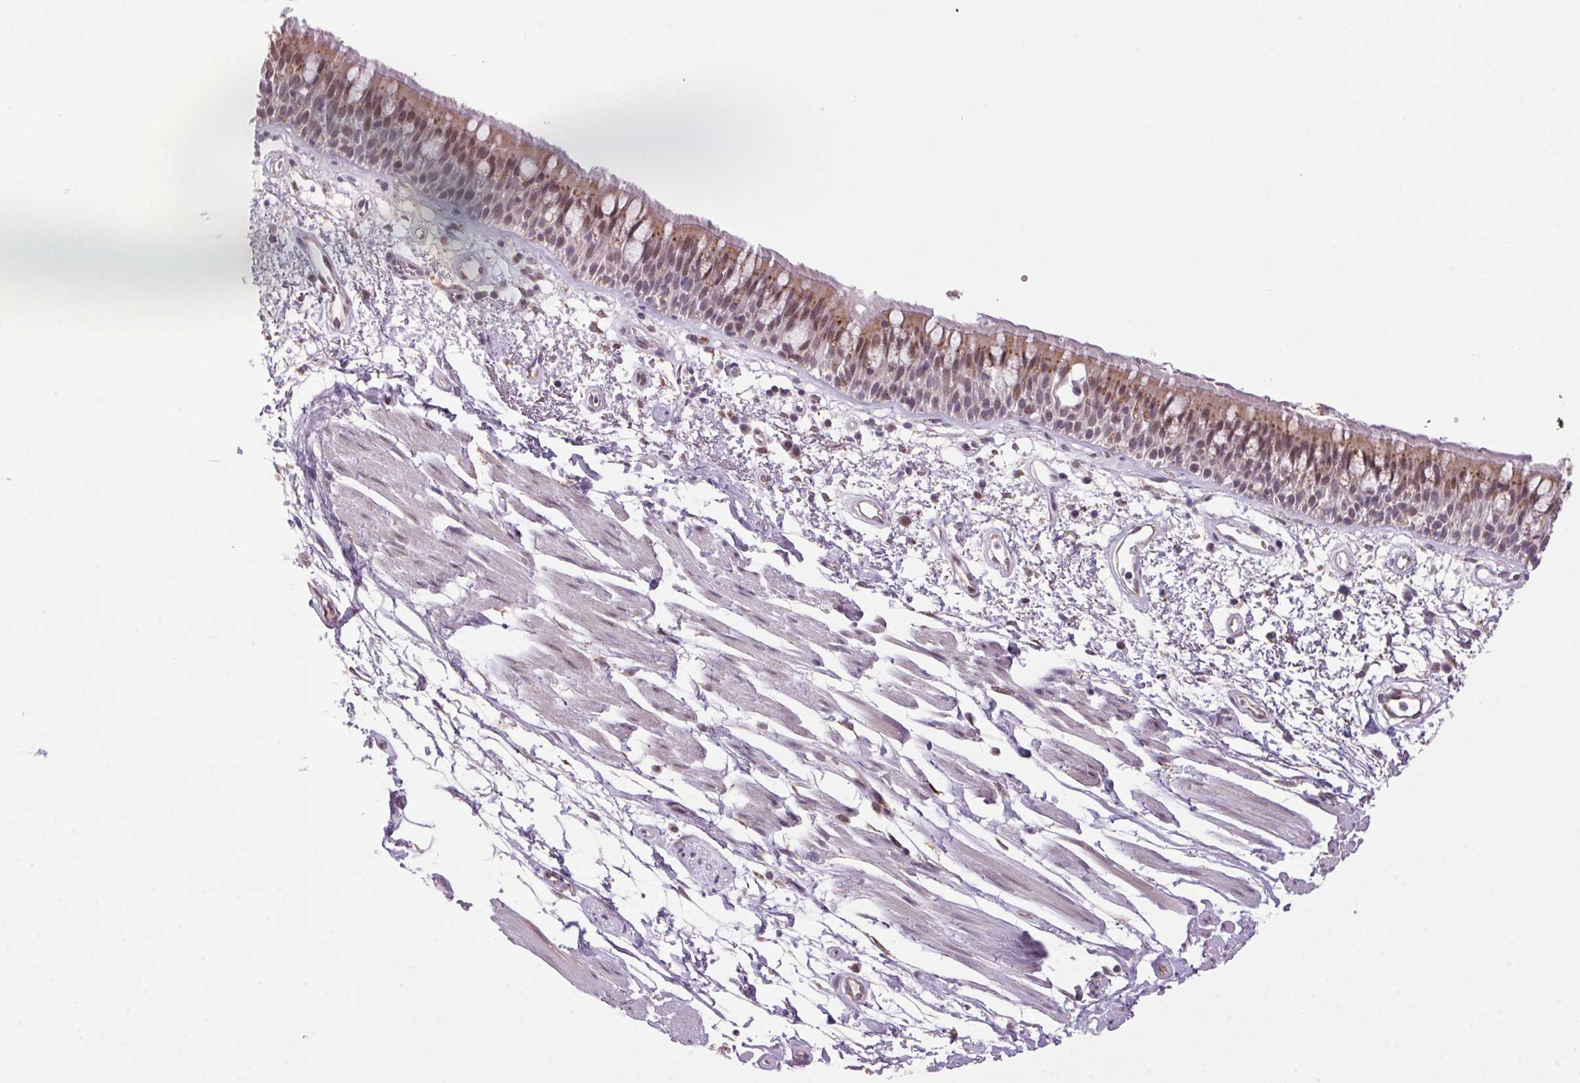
{"staining": {"intensity": "weak", "quantity": "25%-75%", "location": "cytoplasmic/membranous,nuclear"}, "tissue": "bronchus", "cell_type": "Respiratory epithelial cells", "image_type": "normal", "snomed": [{"axis": "morphology", "description": "Normal tissue, NOS"}, {"axis": "morphology", "description": "Squamous cell carcinoma, NOS"}, {"axis": "topography", "description": "Cartilage tissue"}, {"axis": "topography", "description": "Bronchus"}, {"axis": "topography", "description": "Lung"}], "caption": "Bronchus stained with IHC shows weak cytoplasmic/membranous,nuclear staining in about 25%-75% of respiratory epithelial cells.", "gene": "AKR1E2", "patient": {"sex": "male", "age": 66}}